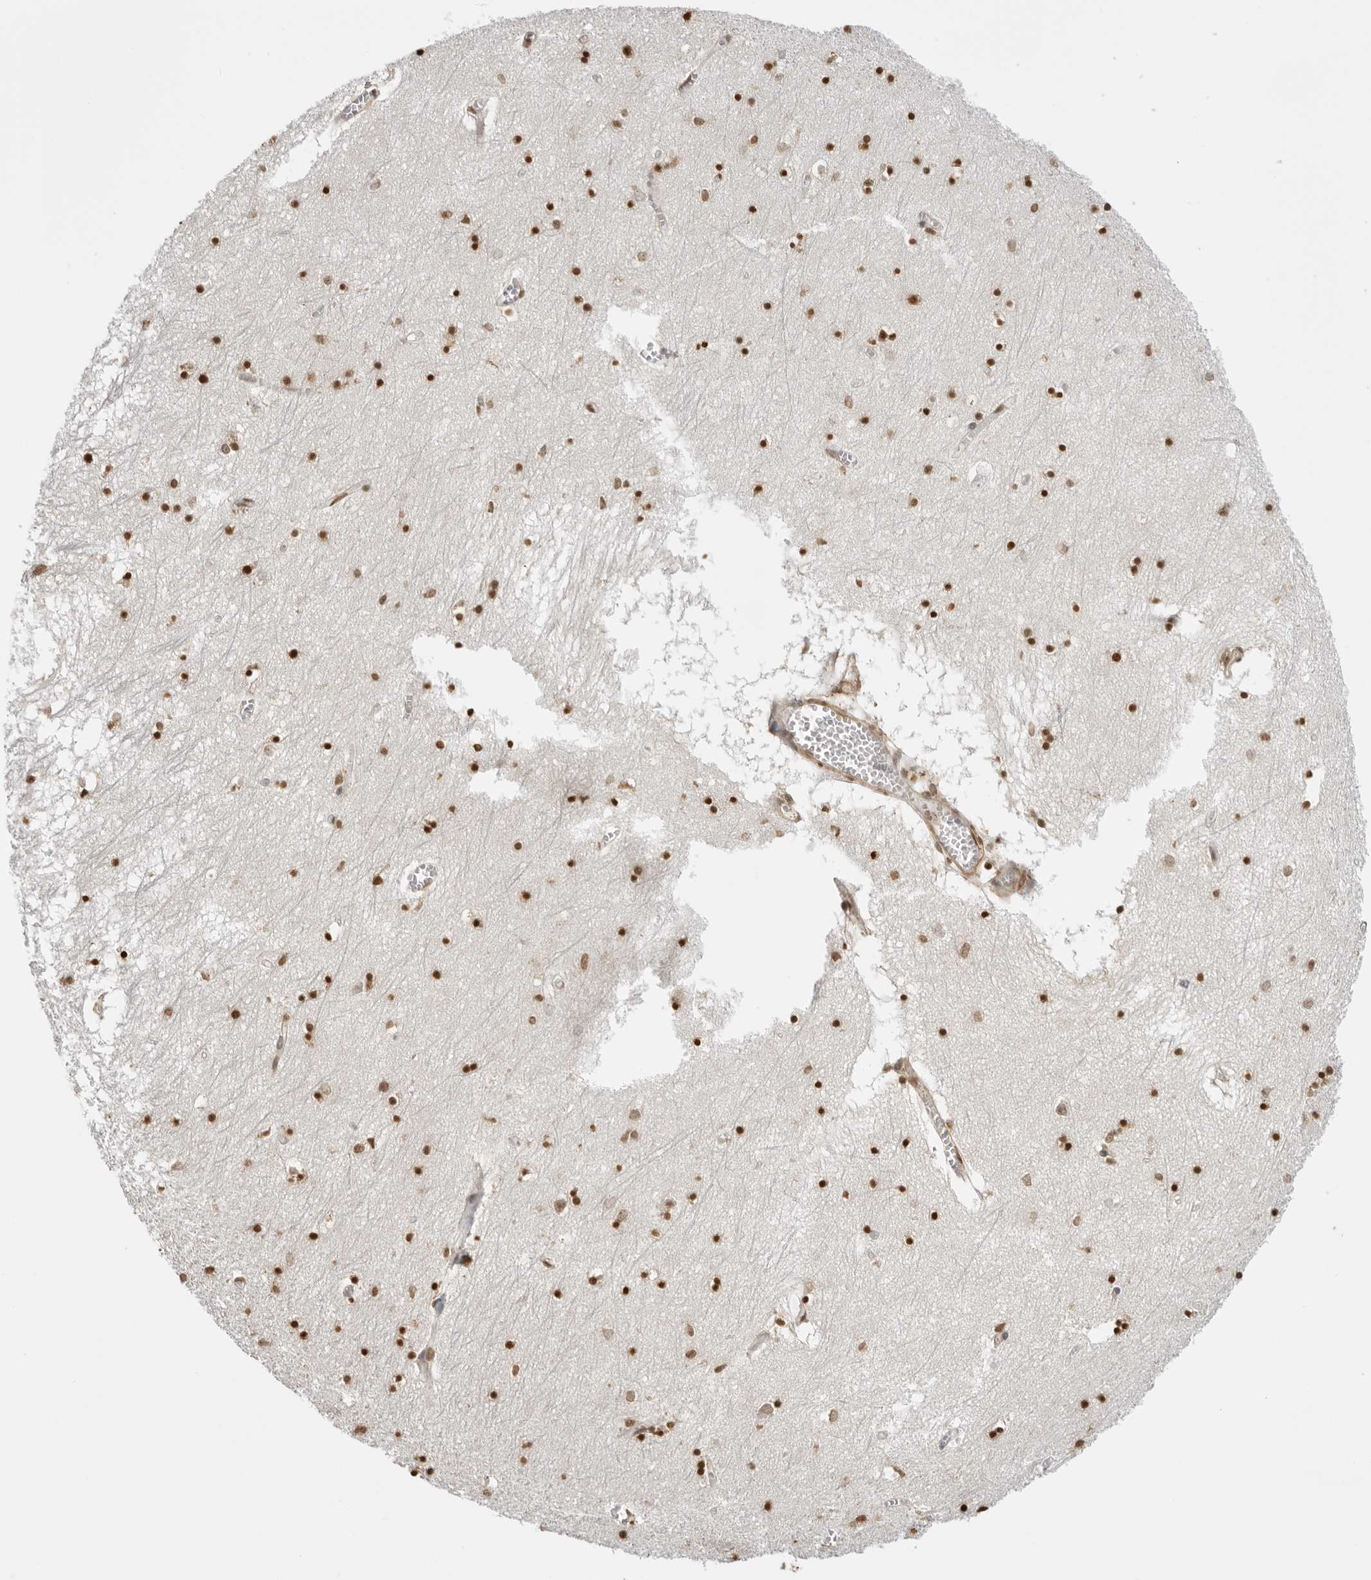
{"staining": {"intensity": "strong", "quantity": "25%-75%", "location": "nuclear"}, "tissue": "hippocampus", "cell_type": "Glial cells", "image_type": "normal", "snomed": [{"axis": "morphology", "description": "Normal tissue, NOS"}, {"axis": "topography", "description": "Hippocampus"}], "caption": "Hippocampus stained with DAB immunohistochemistry (IHC) shows high levels of strong nuclear positivity in approximately 25%-75% of glial cells.", "gene": "RPA2", "patient": {"sex": "male", "age": 70}}